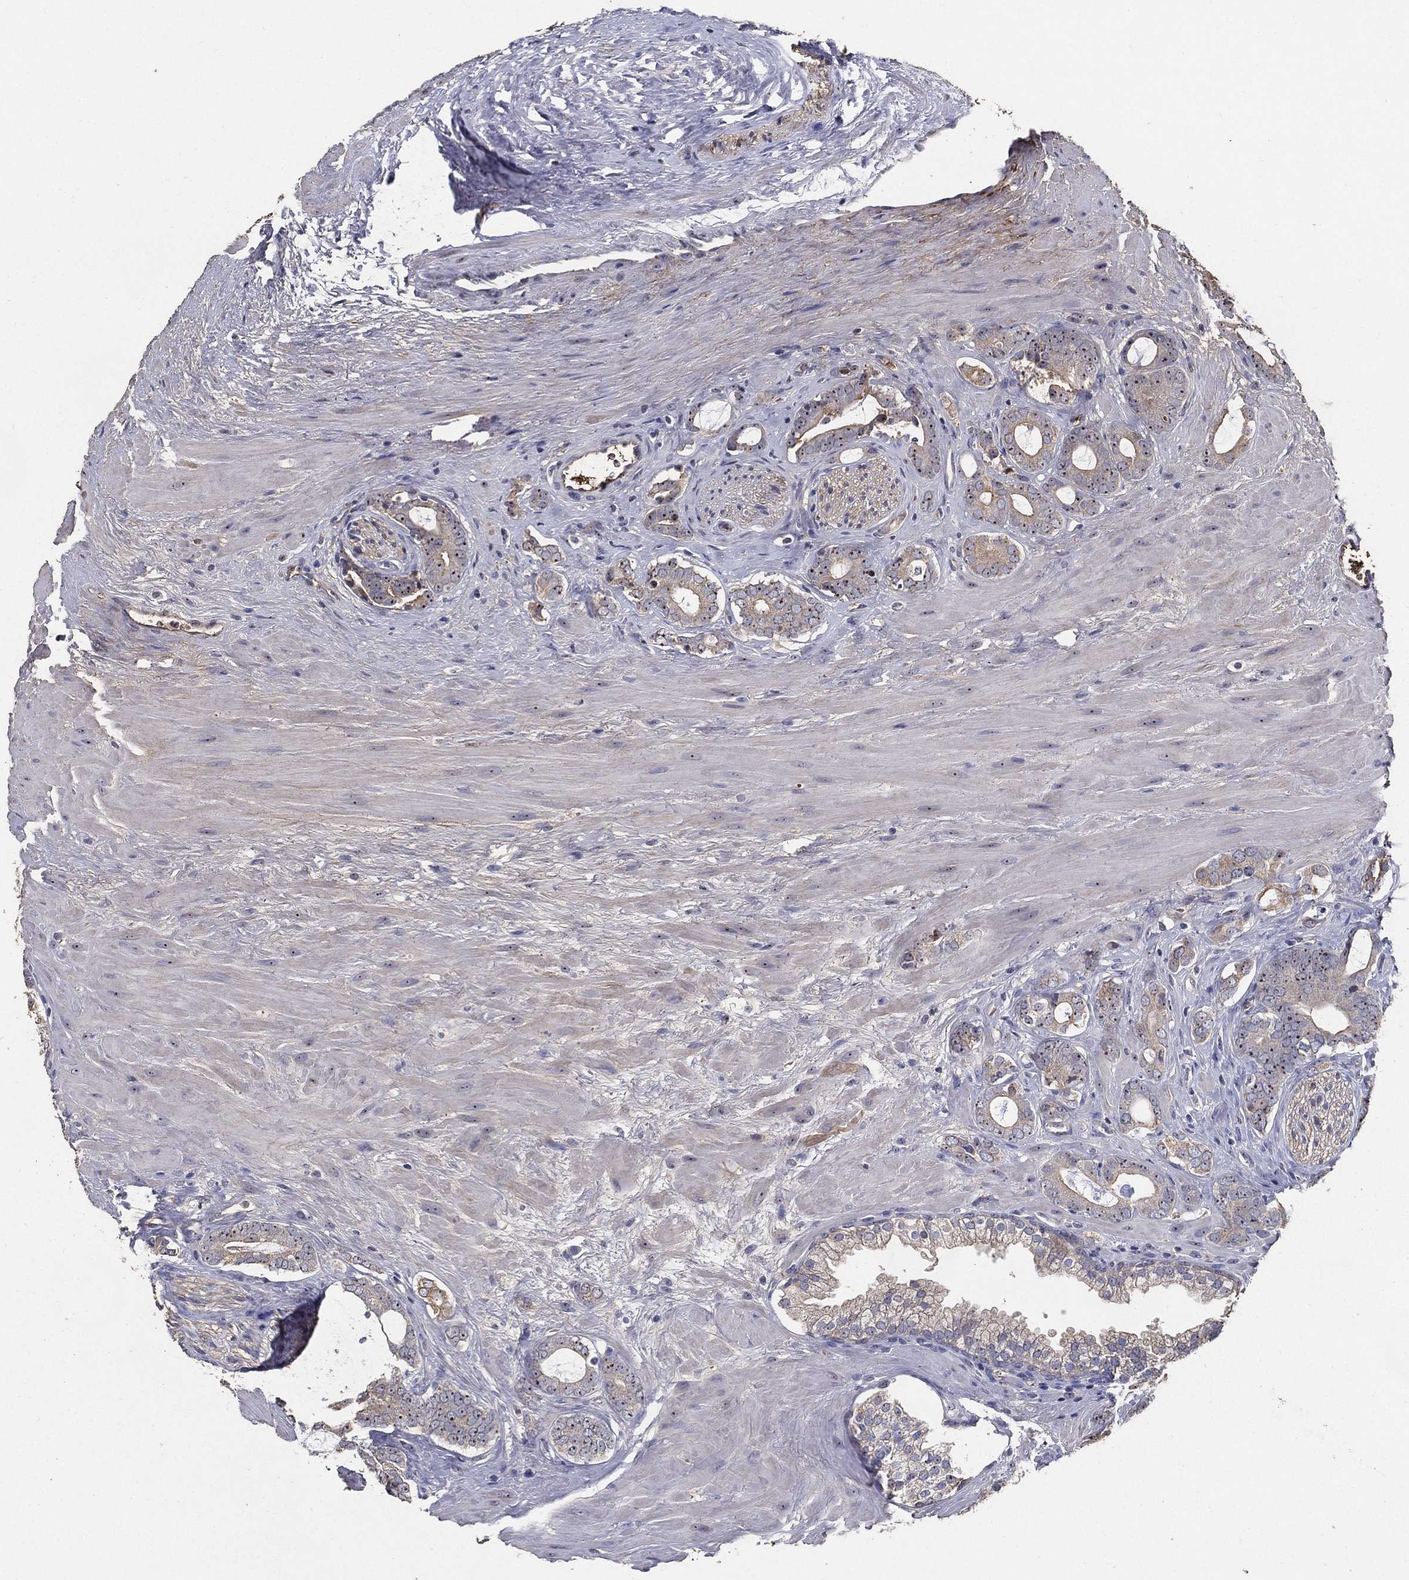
{"staining": {"intensity": "negative", "quantity": "none", "location": "none"}, "tissue": "prostate cancer", "cell_type": "Tumor cells", "image_type": "cancer", "snomed": [{"axis": "morphology", "description": "Adenocarcinoma, NOS"}, {"axis": "topography", "description": "Prostate"}], "caption": "Immunohistochemical staining of adenocarcinoma (prostate) reveals no significant expression in tumor cells.", "gene": "EFNA1", "patient": {"sex": "male", "age": 55}}